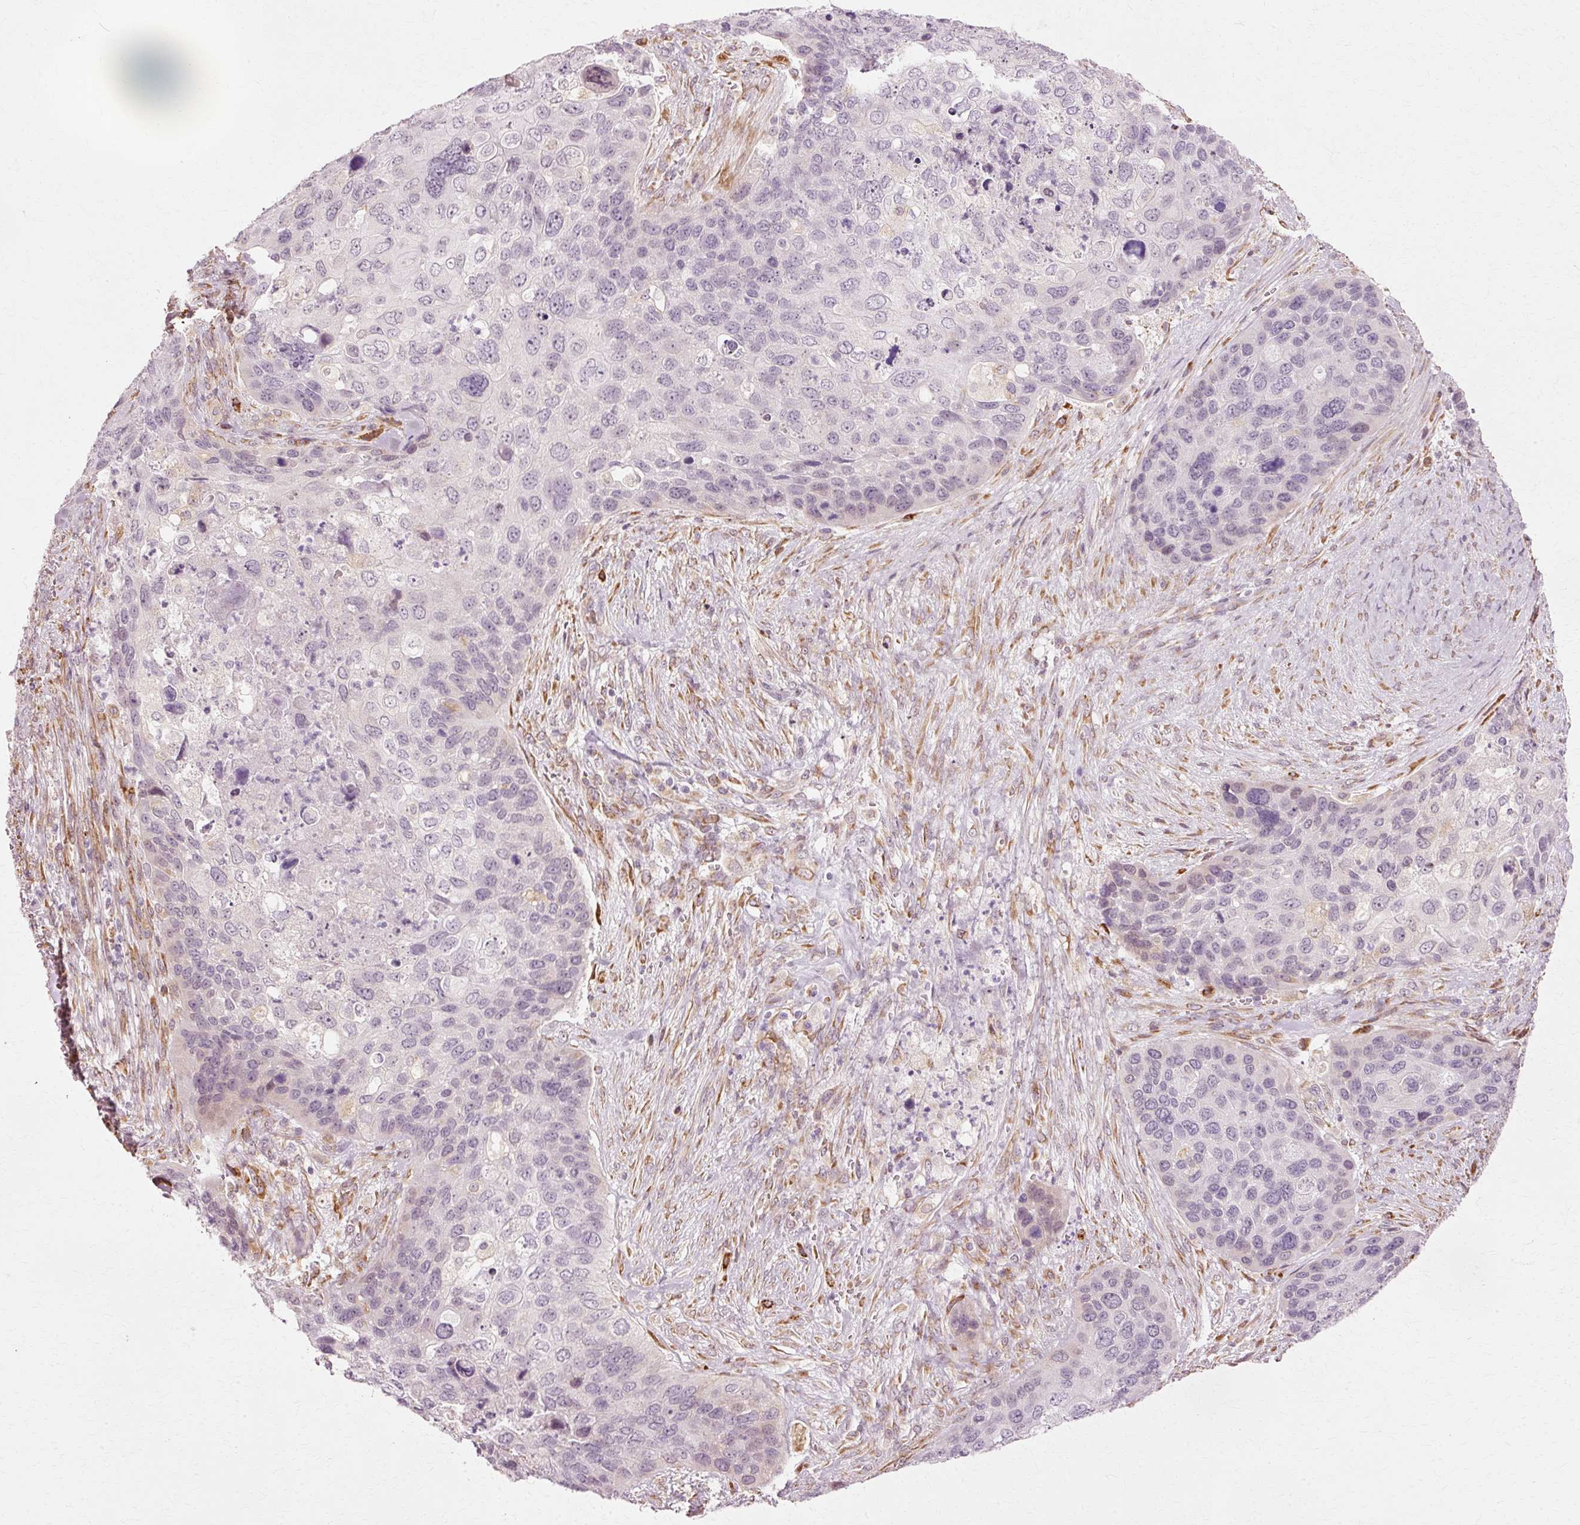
{"staining": {"intensity": "negative", "quantity": "none", "location": "none"}, "tissue": "skin cancer", "cell_type": "Tumor cells", "image_type": "cancer", "snomed": [{"axis": "morphology", "description": "Basal cell carcinoma"}, {"axis": "topography", "description": "Skin"}], "caption": "The image exhibits no significant expression in tumor cells of skin basal cell carcinoma.", "gene": "RGPD5", "patient": {"sex": "female", "age": 74}}